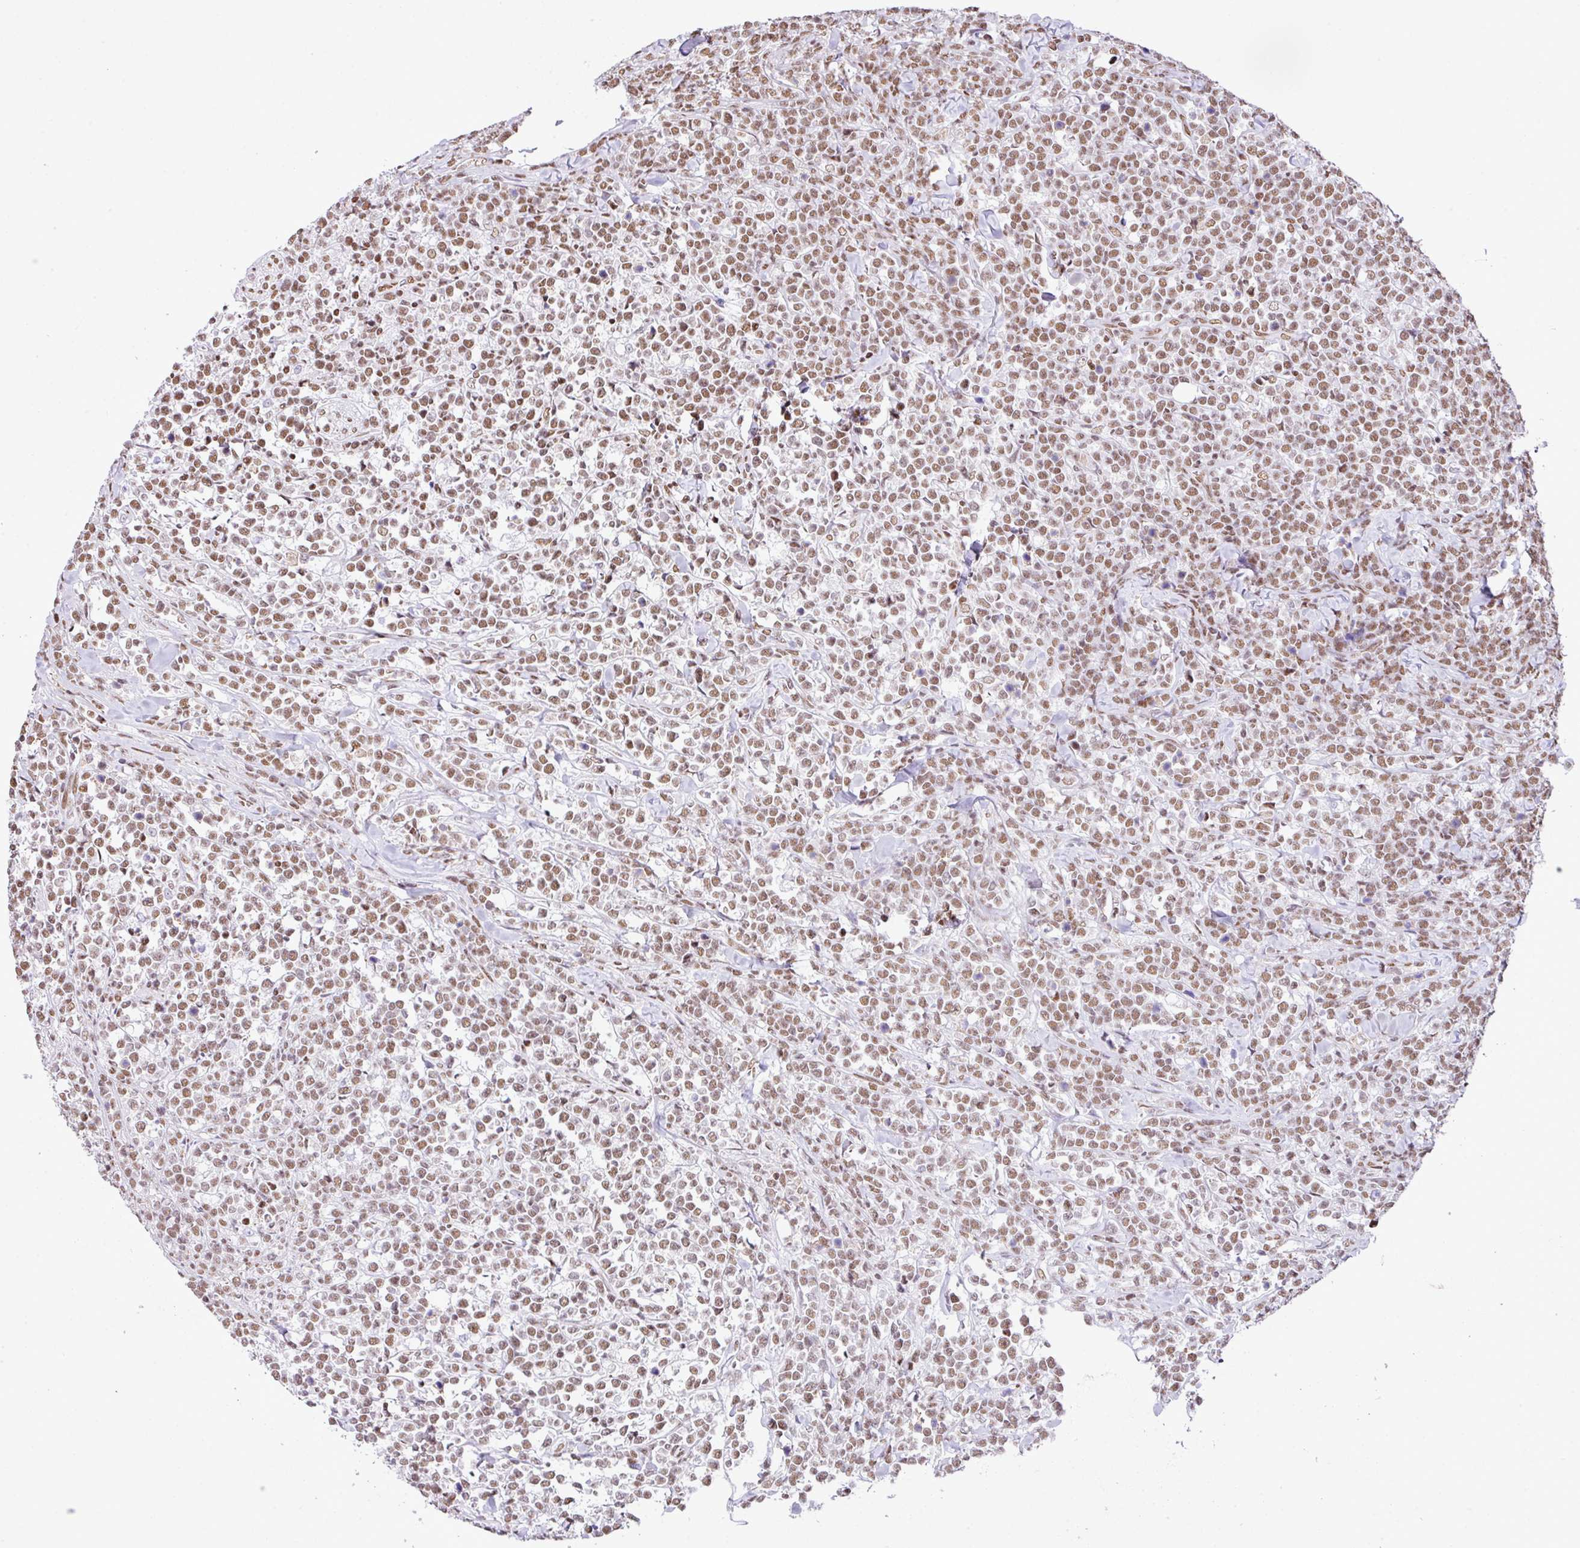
{"staining": {"intensity": "moderate", "quantity": ">75%", "location": "nuclear"}, "tissue": "lymphoma", "cell_type": "Tumor cells", "image_type": "cancer", "snomed": [{"axis": "morphology", "description": "Malignant lymphoma, non-Hodgkin's type, High grade"}, {"axis": "topography", "description": "Small intestine"}], "caption": "A brown stain shows moderate nuclear expression of a protein in human high-grade malignant lymphoma, non-Hodgkin's type tumor cells.", "gene": "RARG", "patient": {"sex": "male", "age": 8}}